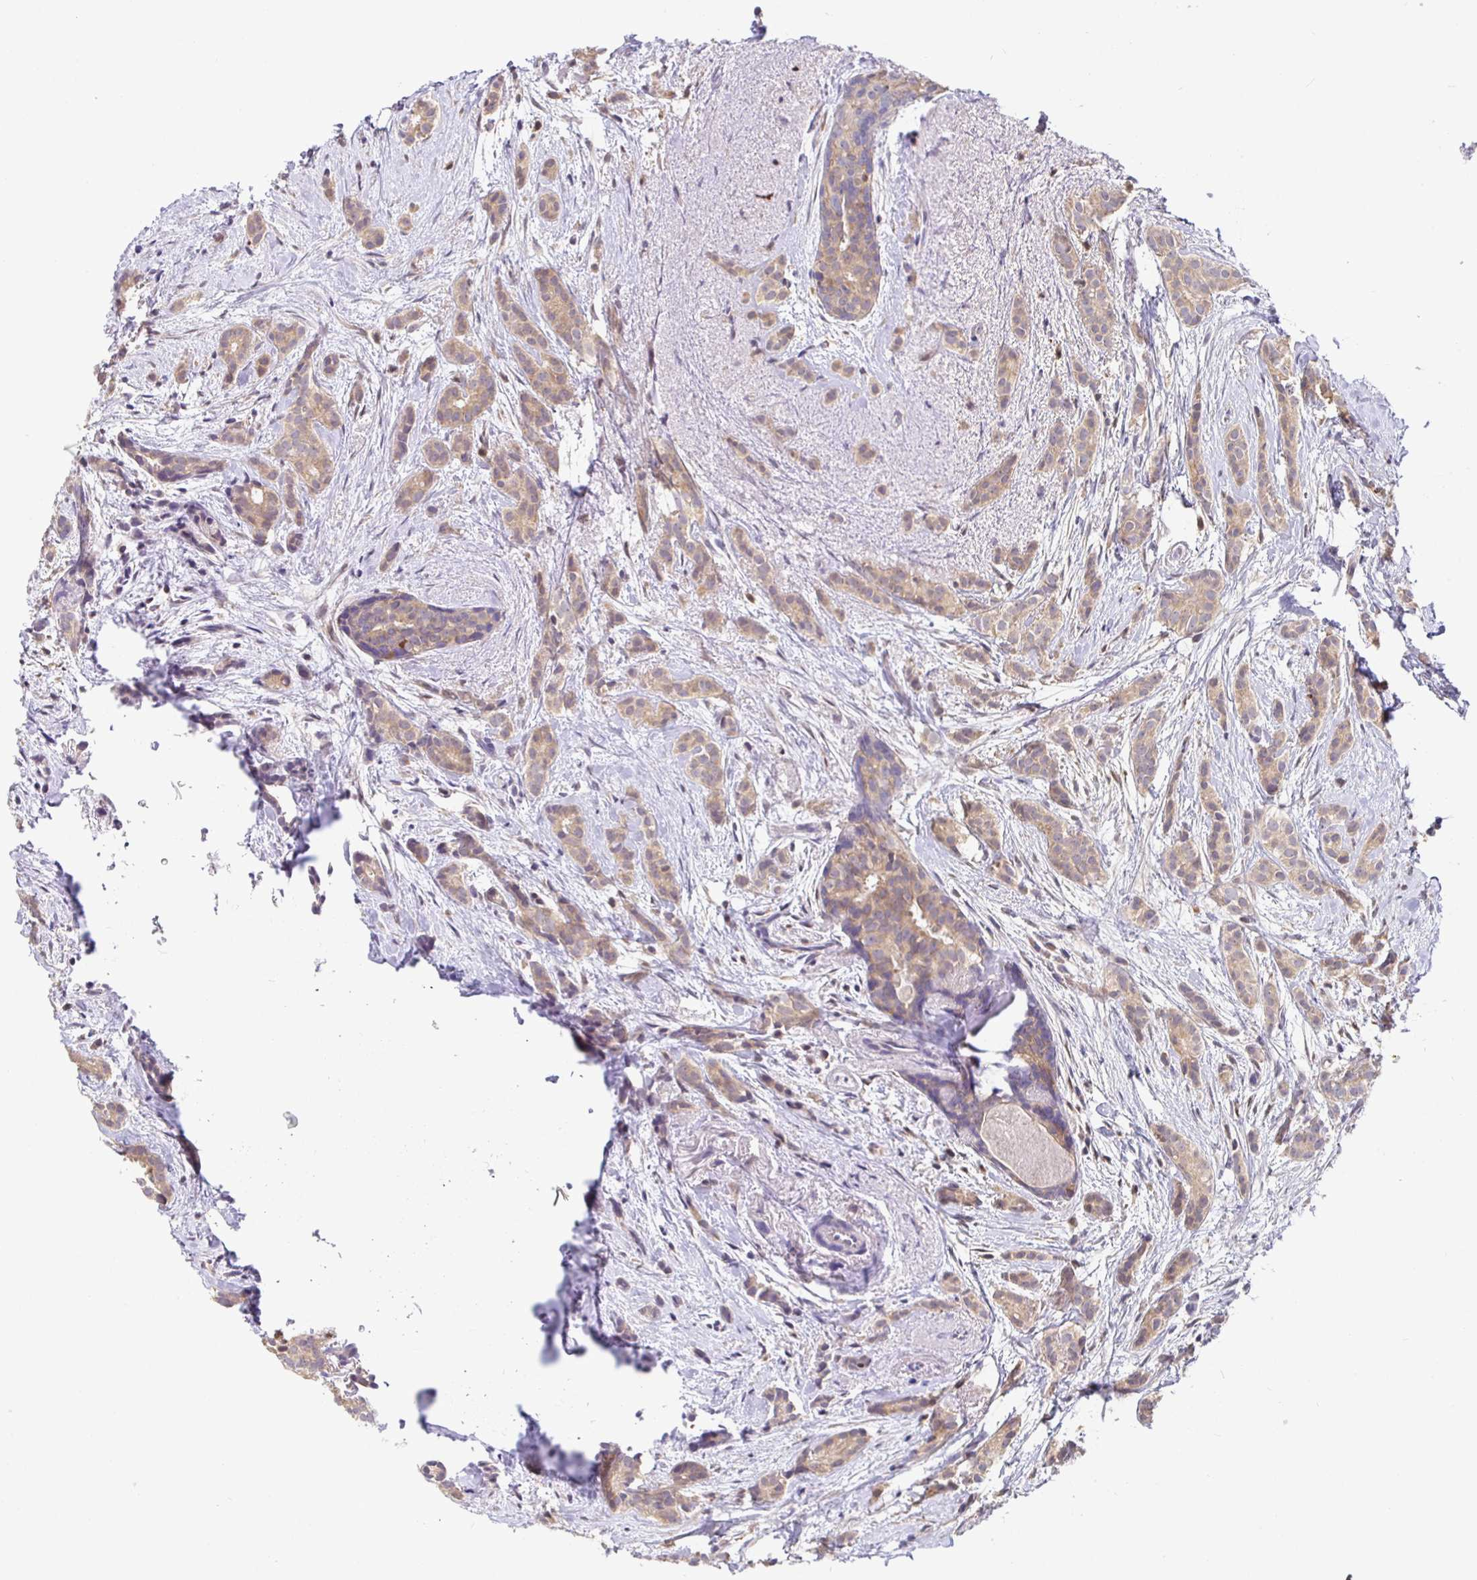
{"staining": {"intensity": "moderate", "quantity": ">75%", "location": "cytoplasmic/membranous"}, "tissue": "breast cancer", "cell_type": "Tumor cells", "image_type": "cancer", "snomed": [{"axis": "morphology", "description": "Duct carcinoma"}, {"axis": "topography", "description": "Breast"}], "caption": "High-magnification brightfield microscopy of invasive ductal carcinoma (breast) stained with DAB (brown) and counterstained with hematoxylin (blue). tumor cells exhibit moderate cytoplasmic/membranous positivity is present in approximately>75% of cells.", "gene": "SATB1", "patient": {"sex": "female", "age": 65}}